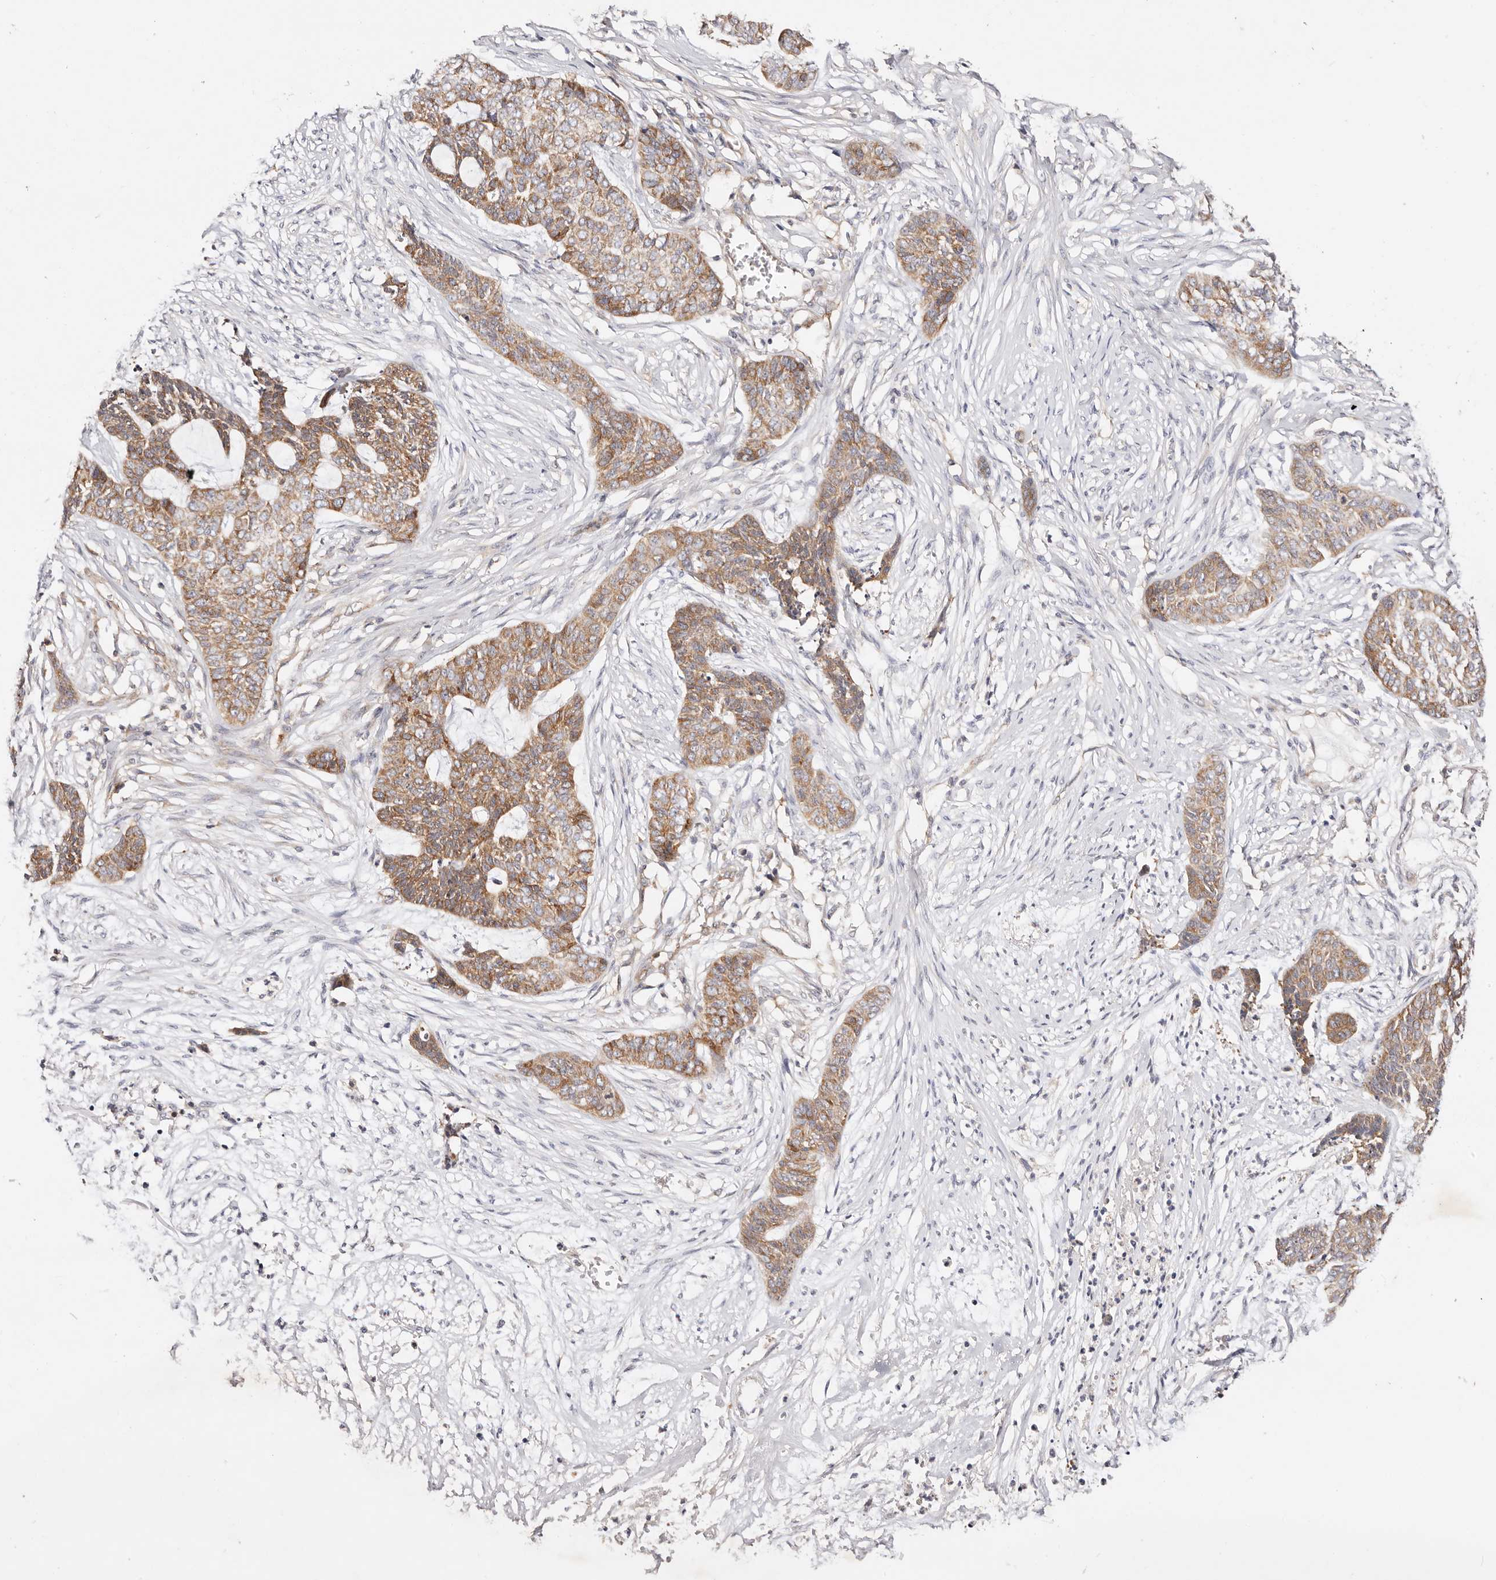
{"staining": {"intensity": "moderate", "quantity": ">75%", "location": "cytoplasmic/membranous"}, "tissue": "skin cancer", "cell_type": "Tumor cells", "image_type": "cancer", "snomed": [{"axis": "morphology", "description": "Basal cell carcinoma"}, {"axis": "topography", "description": "Skin"}], "caption": "Immunohistochemical staining of skin cancer (basal cell carcinoma) exhibits medium levels of moderate cytoplasmic/membranous protein staining in about >75% of tumor cells.", "gene": "GNA13", "patient": {"sex": "female", "age": 64}}